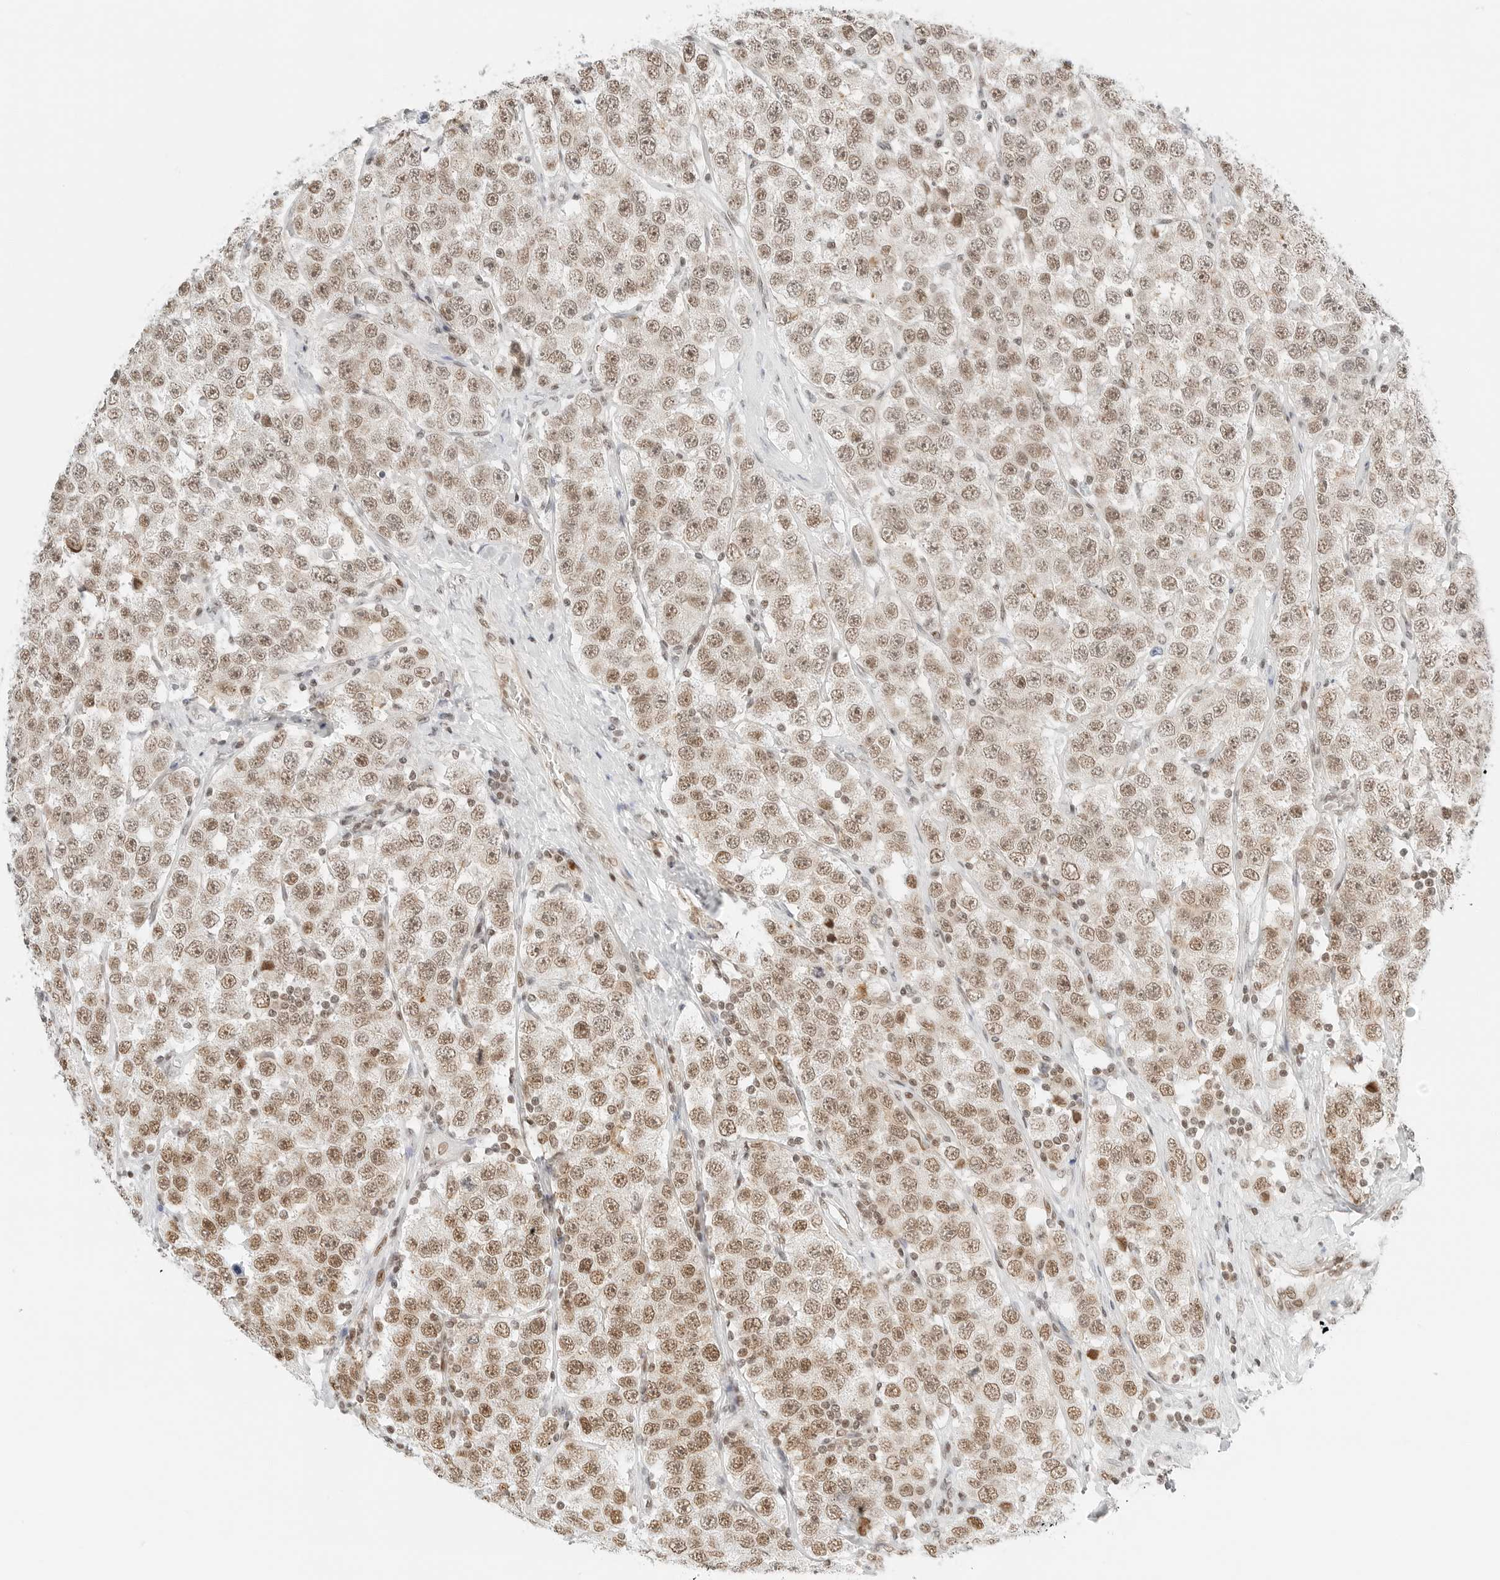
{"staining": {"intensity": "moderate", "quantity": ">75%", "location": "nuclear"}, "tissue": "testis cancer", "cell_type": "Tumor cells", "image_type": "cancer", "snomed": [{"axis": "morphology", "description": "Seminoma, NOS"}, {"axis": "topography", "description": "Testis"}], "caption": "A histopathology image of testis cancer stained for a protein displays moderate nuclear brown staining in tumor cells.", "gene": "CRTC2", "patient": {"sex": "male", "age": 28}}